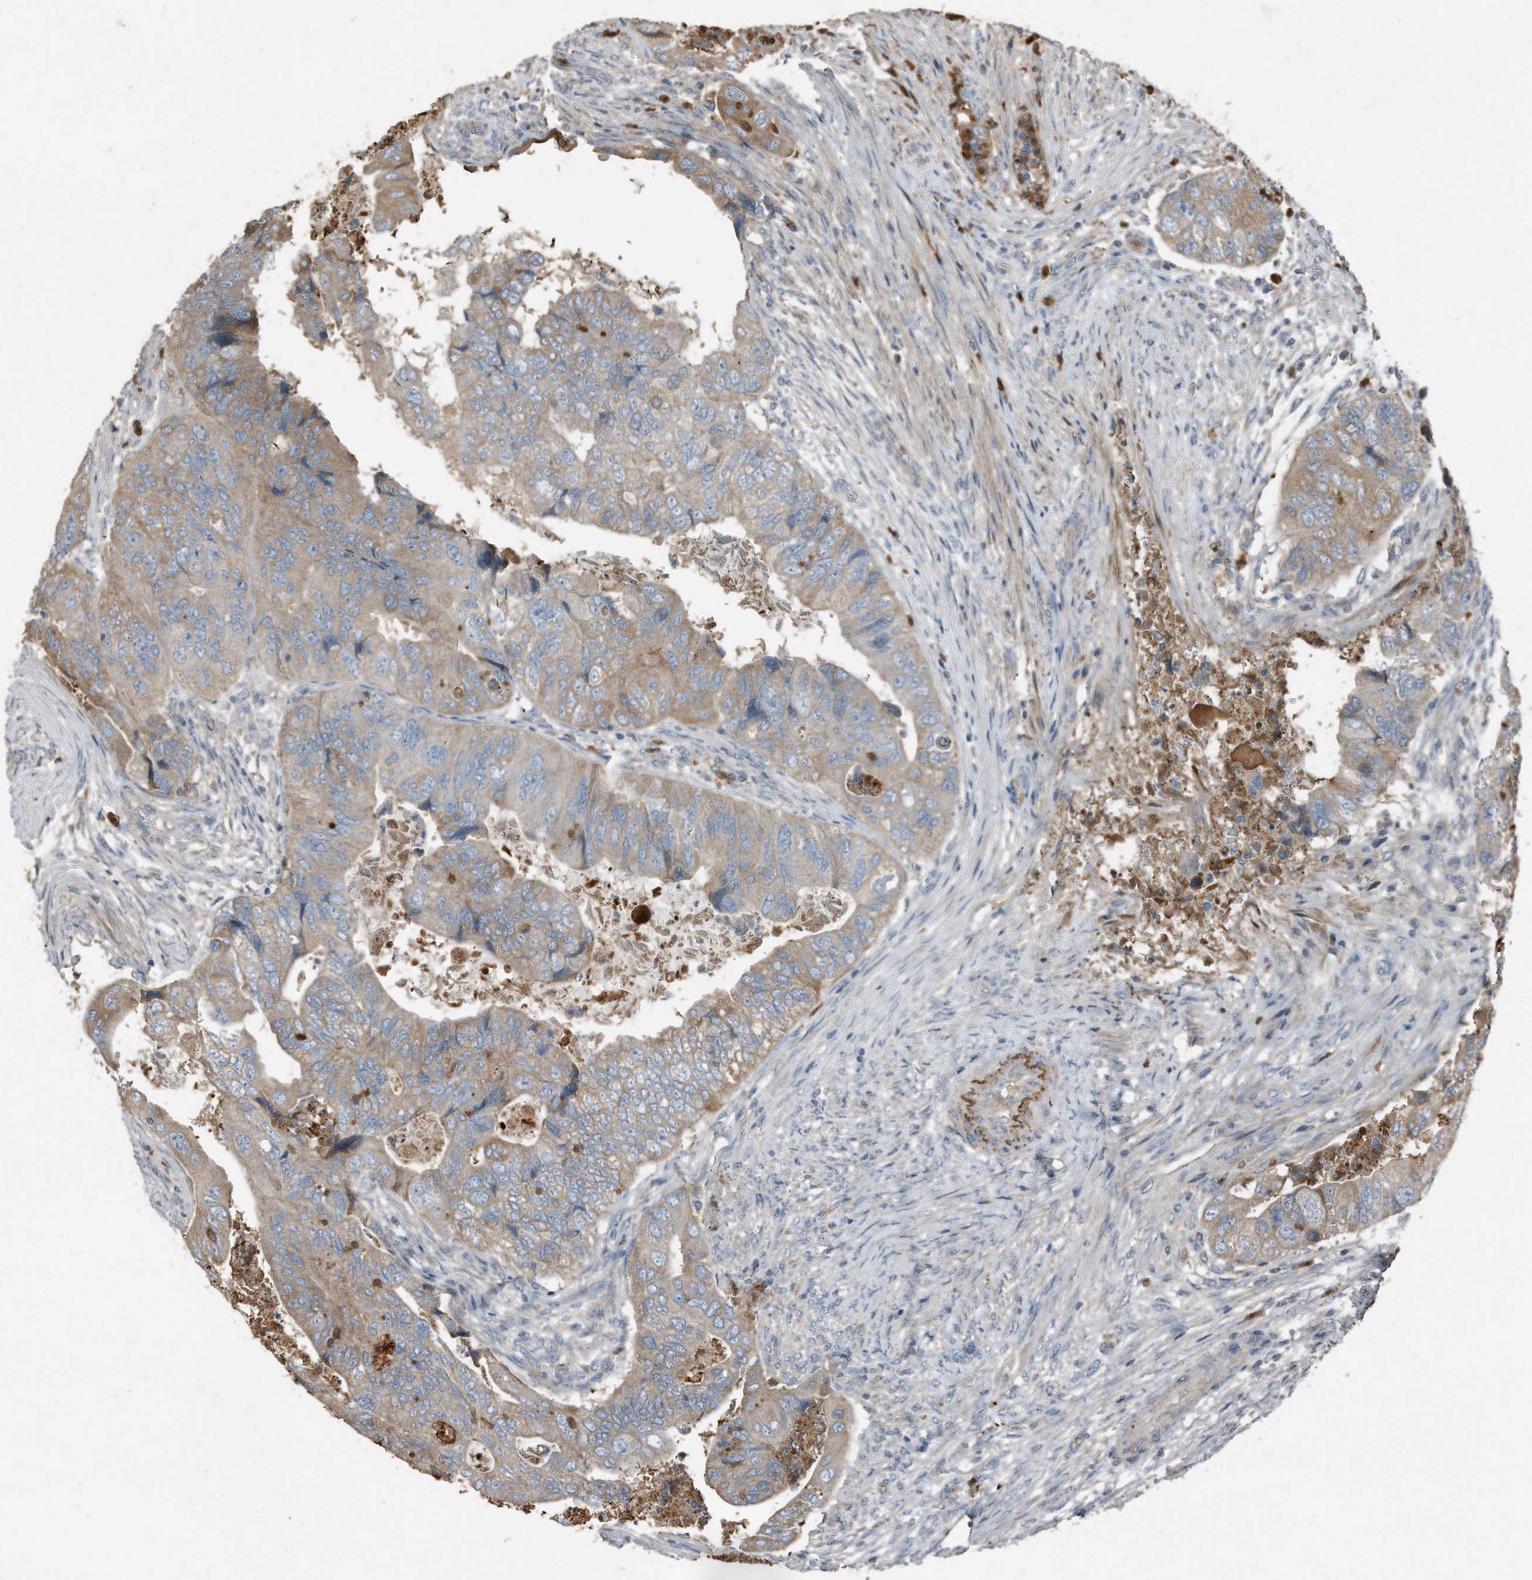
{"staining": {"intensity": "moderate", "quantity": "25%-75%", "location": "cytoplasmic/membranous"}, "tissue": "colorectal cancer", "cell_type": "Tumor cells", "image_type": "cancer", "snomed": [{"axis": "morphology", "description": "Adenocarcinoma, NOS"}, {"axis": "topography", "description": "Rectum"}], "caption": "Colorectal cancer stained with a brown dye shows moderate cytoplasmic/membranous positive staining in about 25%-75% of tumor cells.", "gene": "C9", "patient": {"sex": "male", "age": 63}}